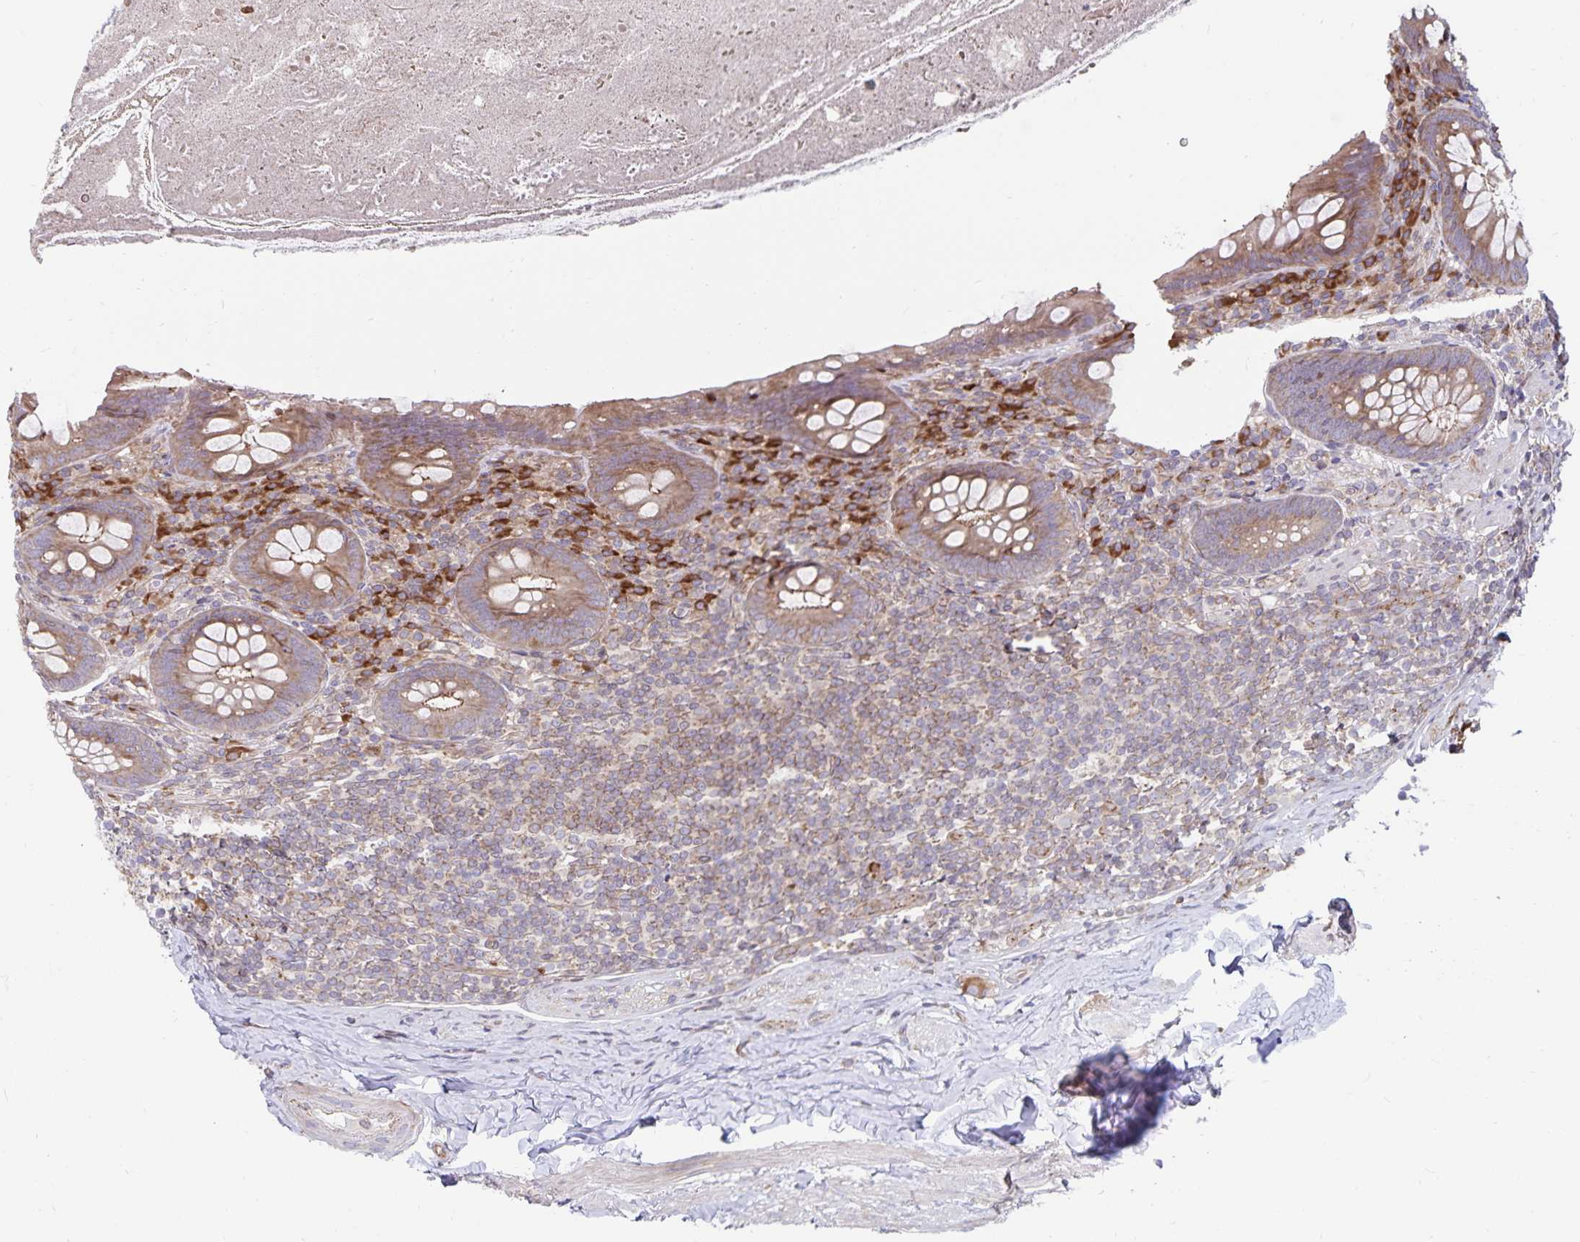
{"staining": {"intensity": "moderate", "quantity": ">75%", "location": "cytoplasmic/membranous"}, "tissue": "appendix", "cell_type": "Glandular cells", "image_type": "normal", "snomed": [{"axis": "morphology", "description": "Normal tissue, NOS"}, {"axis": "topography", "description": "Appendix"}], "caption": "Immunohistochemical staining of normal human appendix exhibits medium levels of moderate cytoplasmic/membranous staining in approximately >75% of glandular cells.", "gene": "SEC62", "patient": {"sex": "male", "age": 47}}